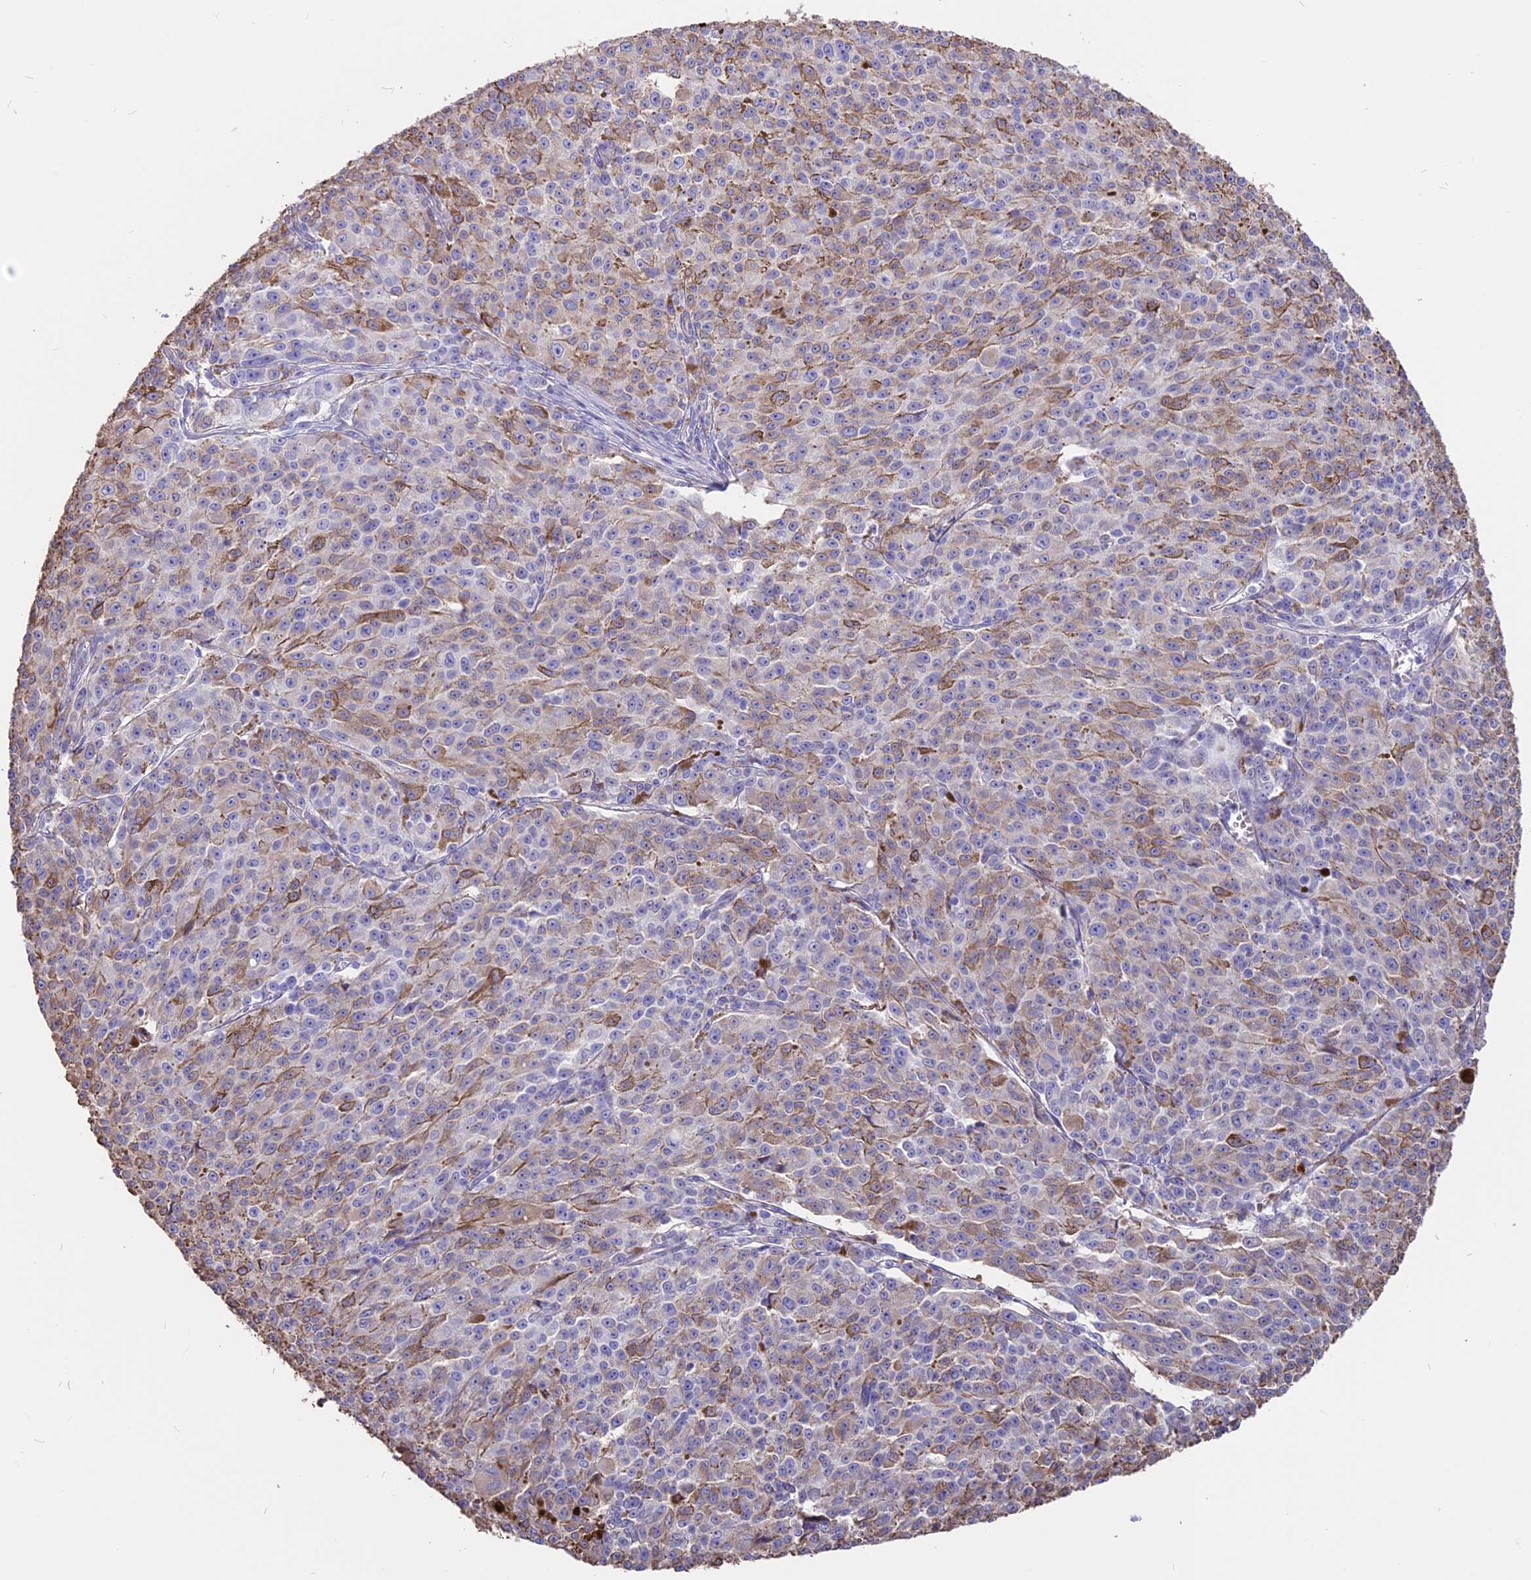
{"staining": {"intensity": "moderate", "quantity": "<25%", "location": "cytoplasmic/membranous"}, "tissue": "melanoma", "cell_type": "Tumor cells", "image_type": "cancer", "snomed": [{"axis": "morphology", "description": "Malignant melanoma, NOS"}, {"axis": "topography", "description": "Skin"}], "caption": "About <25% of tumor cells in melanoma demonstrate moderate cytoplasmic/membranous protein staining as visualized by brown immunohistochemical staining.", "gene": "SEH1L", "patient": {"sex": "female", "age": 52}}